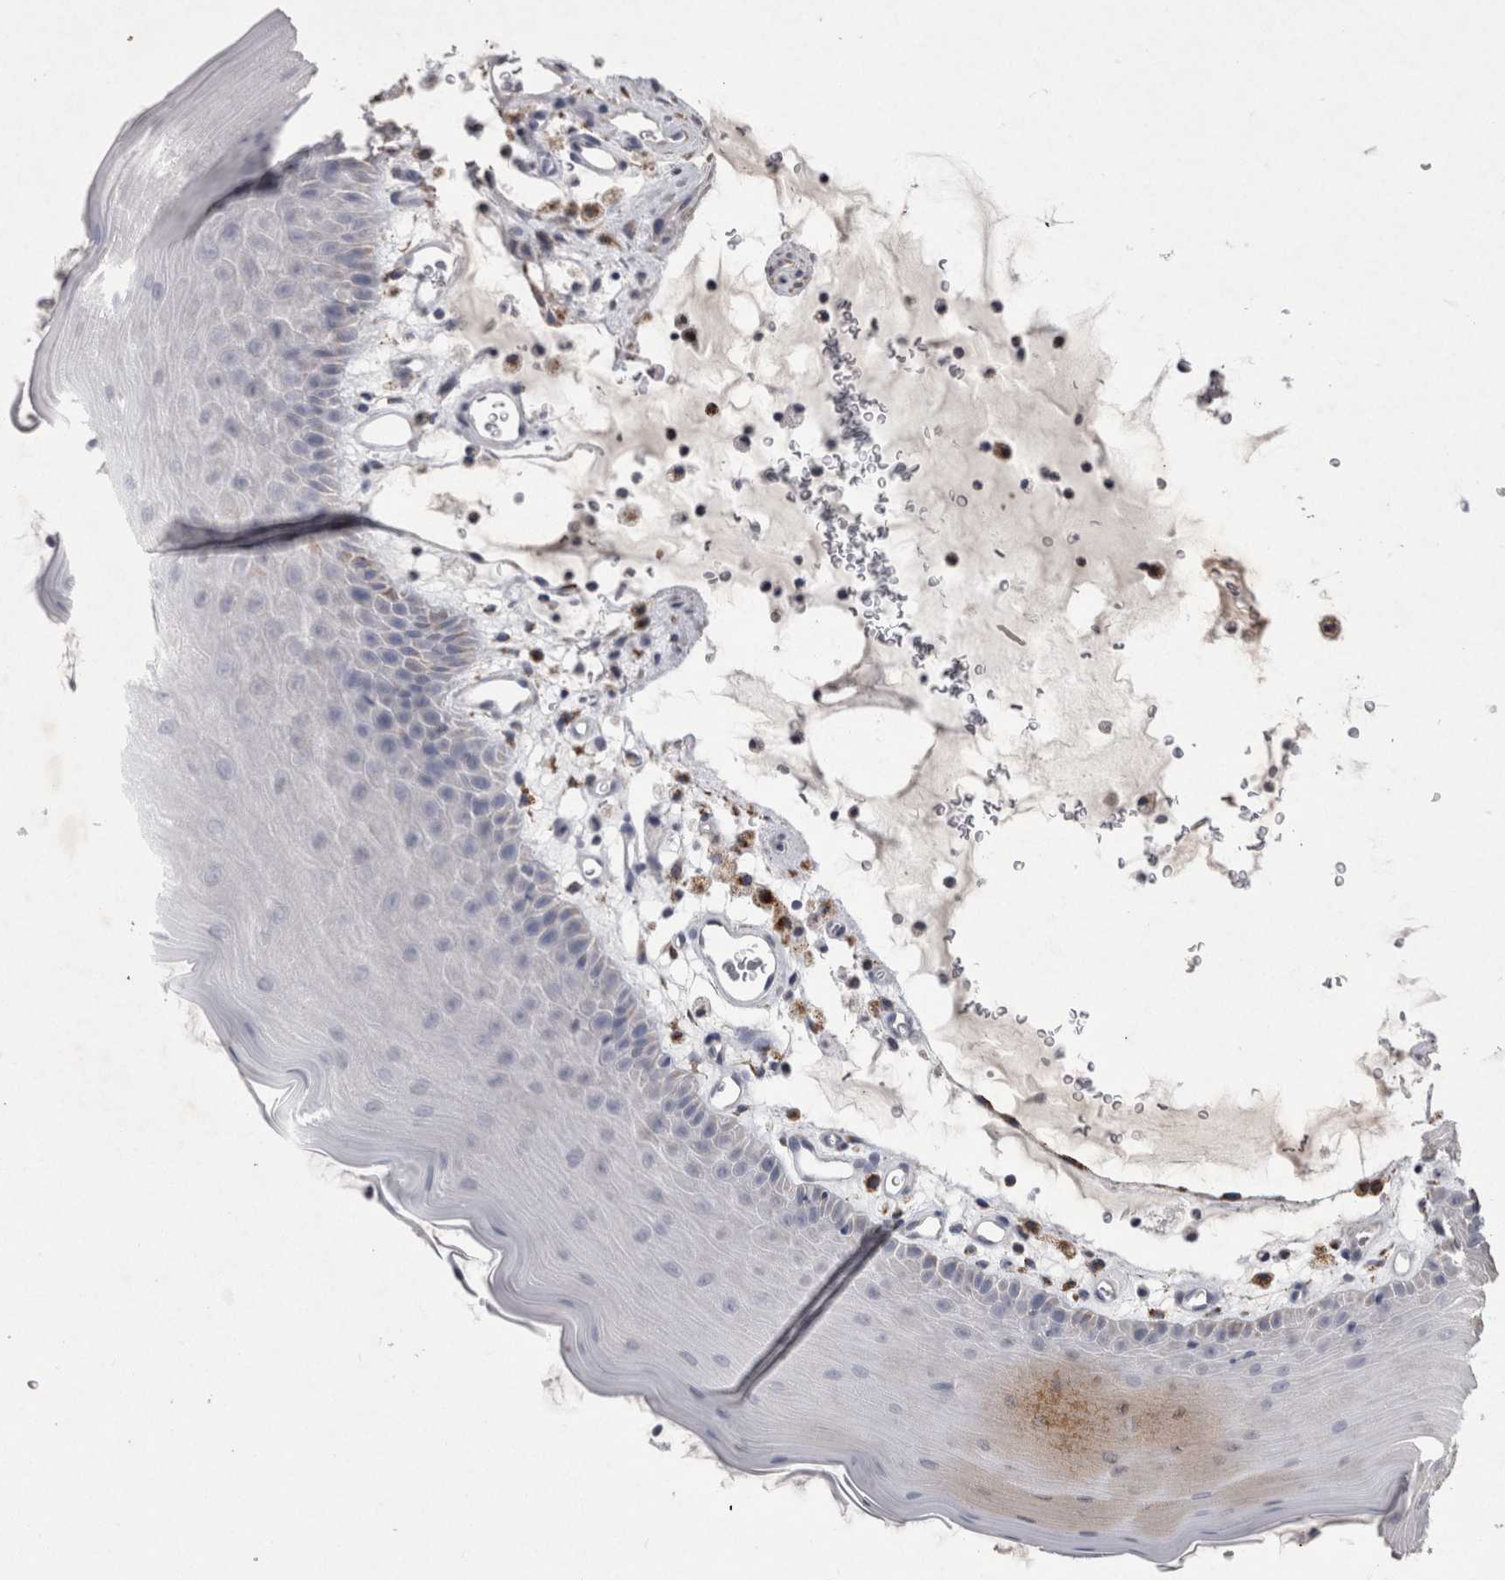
{"staining": {"intensity": "negative", "quantity": "none", "location": "none"}, "tissue": "oral mucosa", "cell_type": "Squamous epithelial cells", "image_type": "normal", "snomed": [{"axis": "morphology", "description": "Normal tissue, NOS"}, {"axis": "topography", "description": "Oral tissue"}], "caption": "A photomicrograph of oral mucosa stained for a protein reveals no brown staining in squamous epithelial cells.", "gene": "DKK3", "patient": {"sex": "male", "age": 13}}